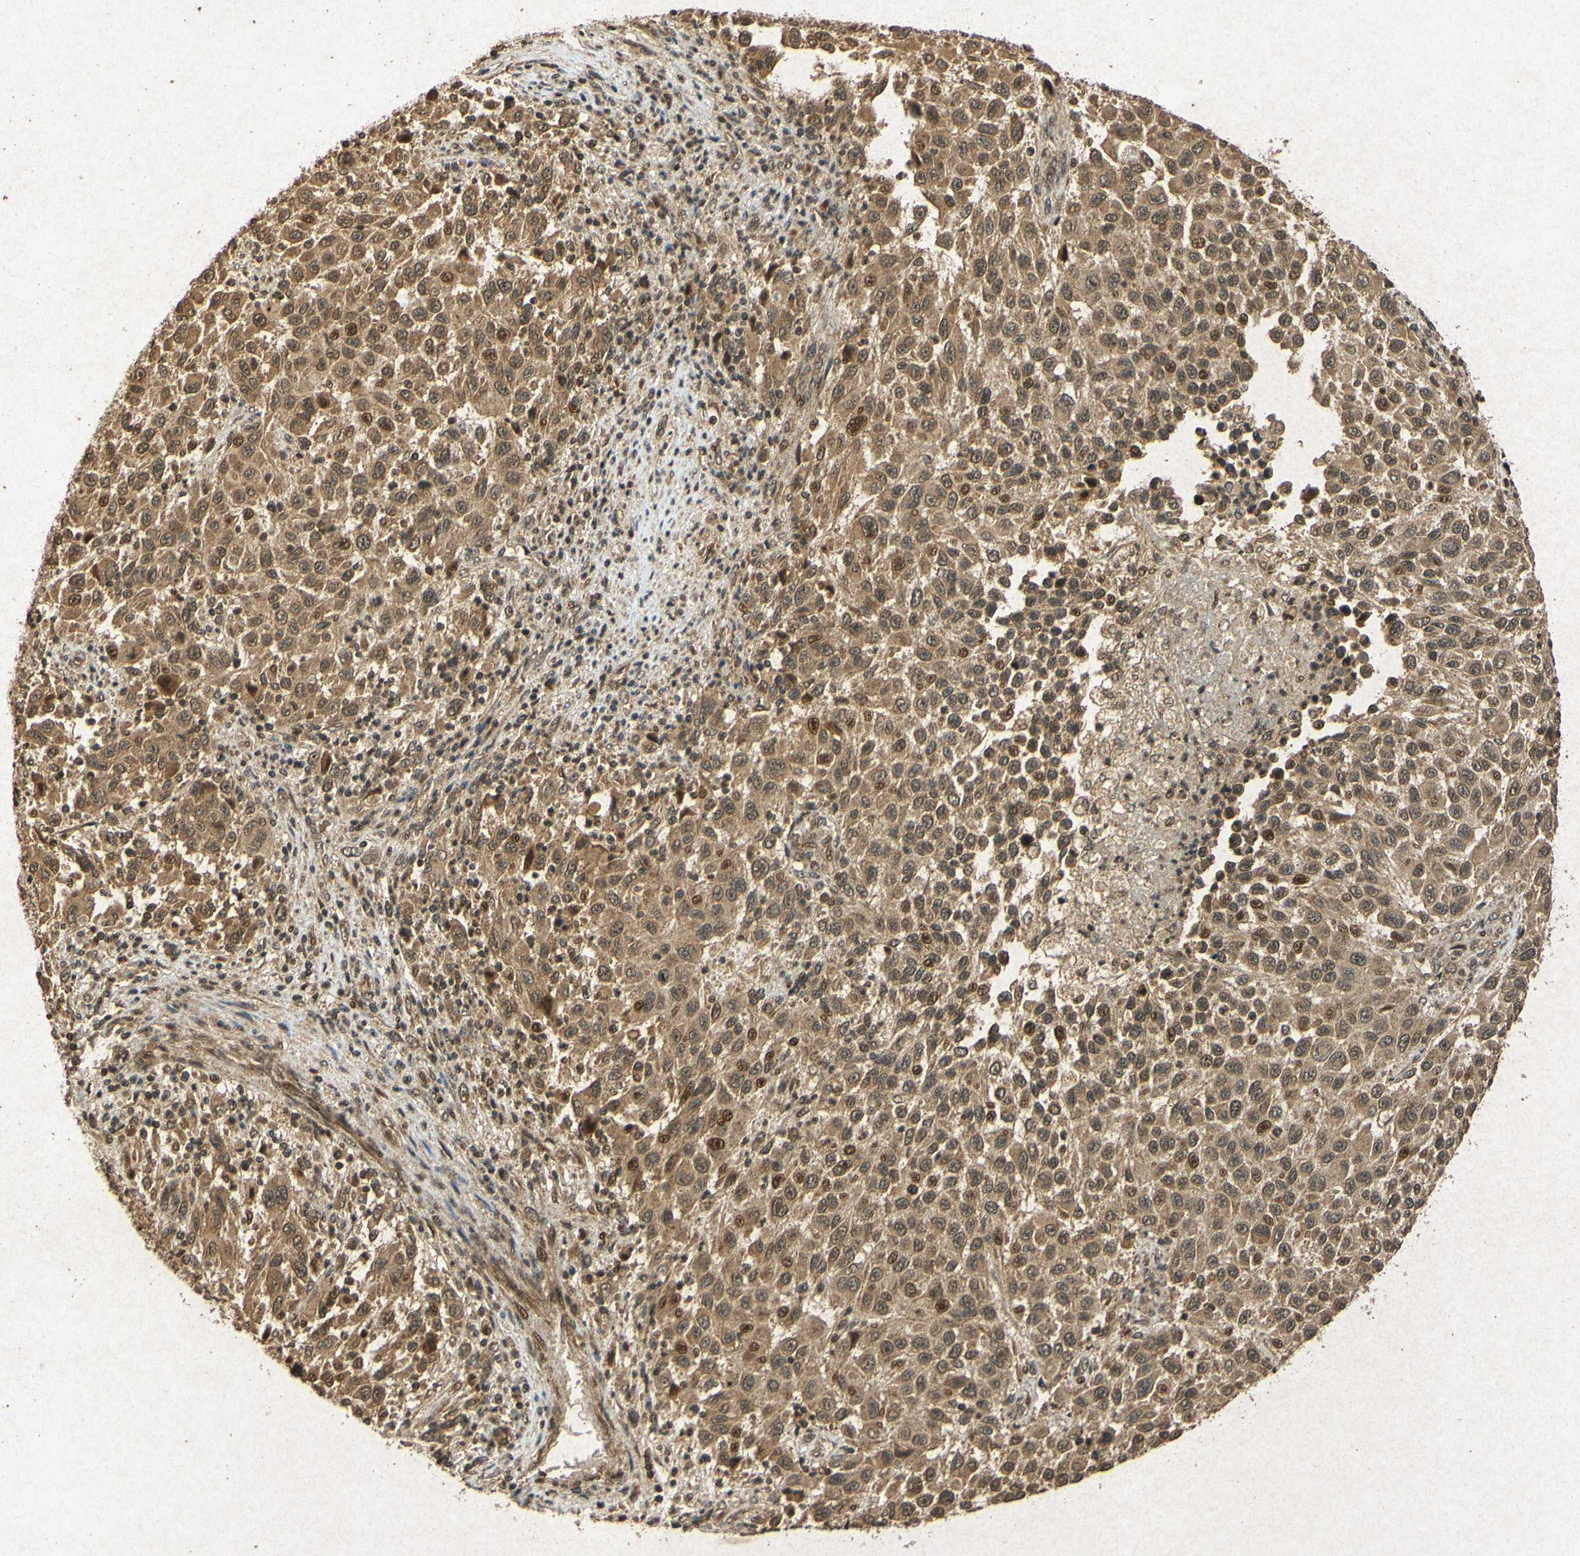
{"staining": {"intensity": "moderate", "quantity": ">75%", "location": "cytoplasmic/membranous,nuclear"}, "tissue": "melanoma", "cell_type": "Tumor cells", "image_type": "cancer", "snomed": [{"axis": "morphology", "description": "Malignant melanoma, Metastatic site"}, {"axis": "topography", "description": "Lymph node"}], "caption": "Moderate cytoplasmic/membranous and nuclear staining is present in approximately >75% of tumor cells in malignant melanoma (metastatic site).", "gene": "ATP6V1H", "patient": {"sex": "male", "age": 61}}